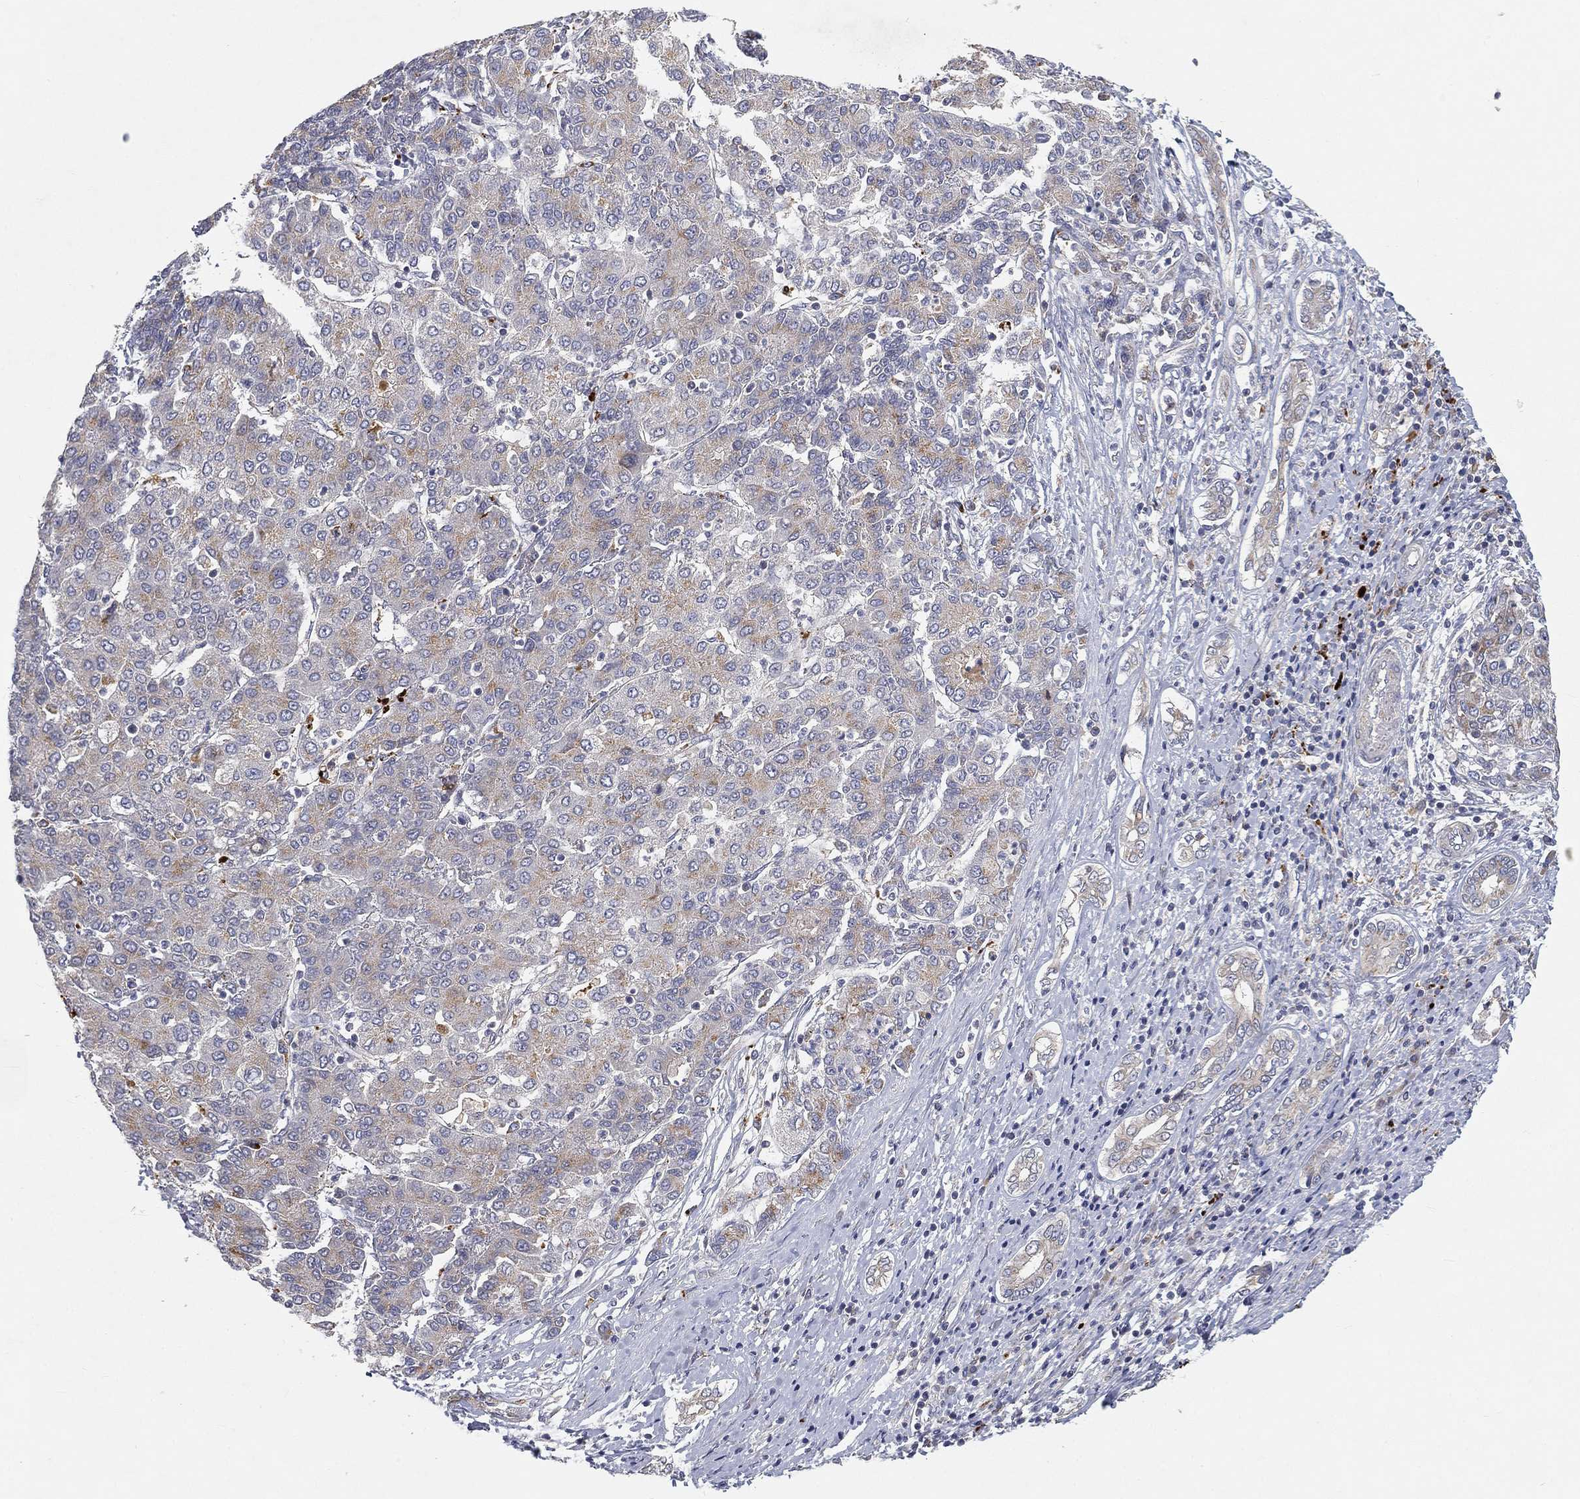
{"staining": {"intensity": "weak", "quantity": "<25%", "location": "cytoplasmic/membranous"}, "tissue": "liver cancer", "cell_type": "Tumor cells", "image_type": "cancer", "snomed": [{"axis": "morphology", "description": "Carcinoma, Hepatocellular, NOS"}, {"axis": "topography", "description": "Liver"}], "caption": "Protein analysis of hepatocellular carcinoma (liver) shows no significant staining in tumor cells.", "gene": "CTSL", "patient": {"sex": "male", "age": 65}}